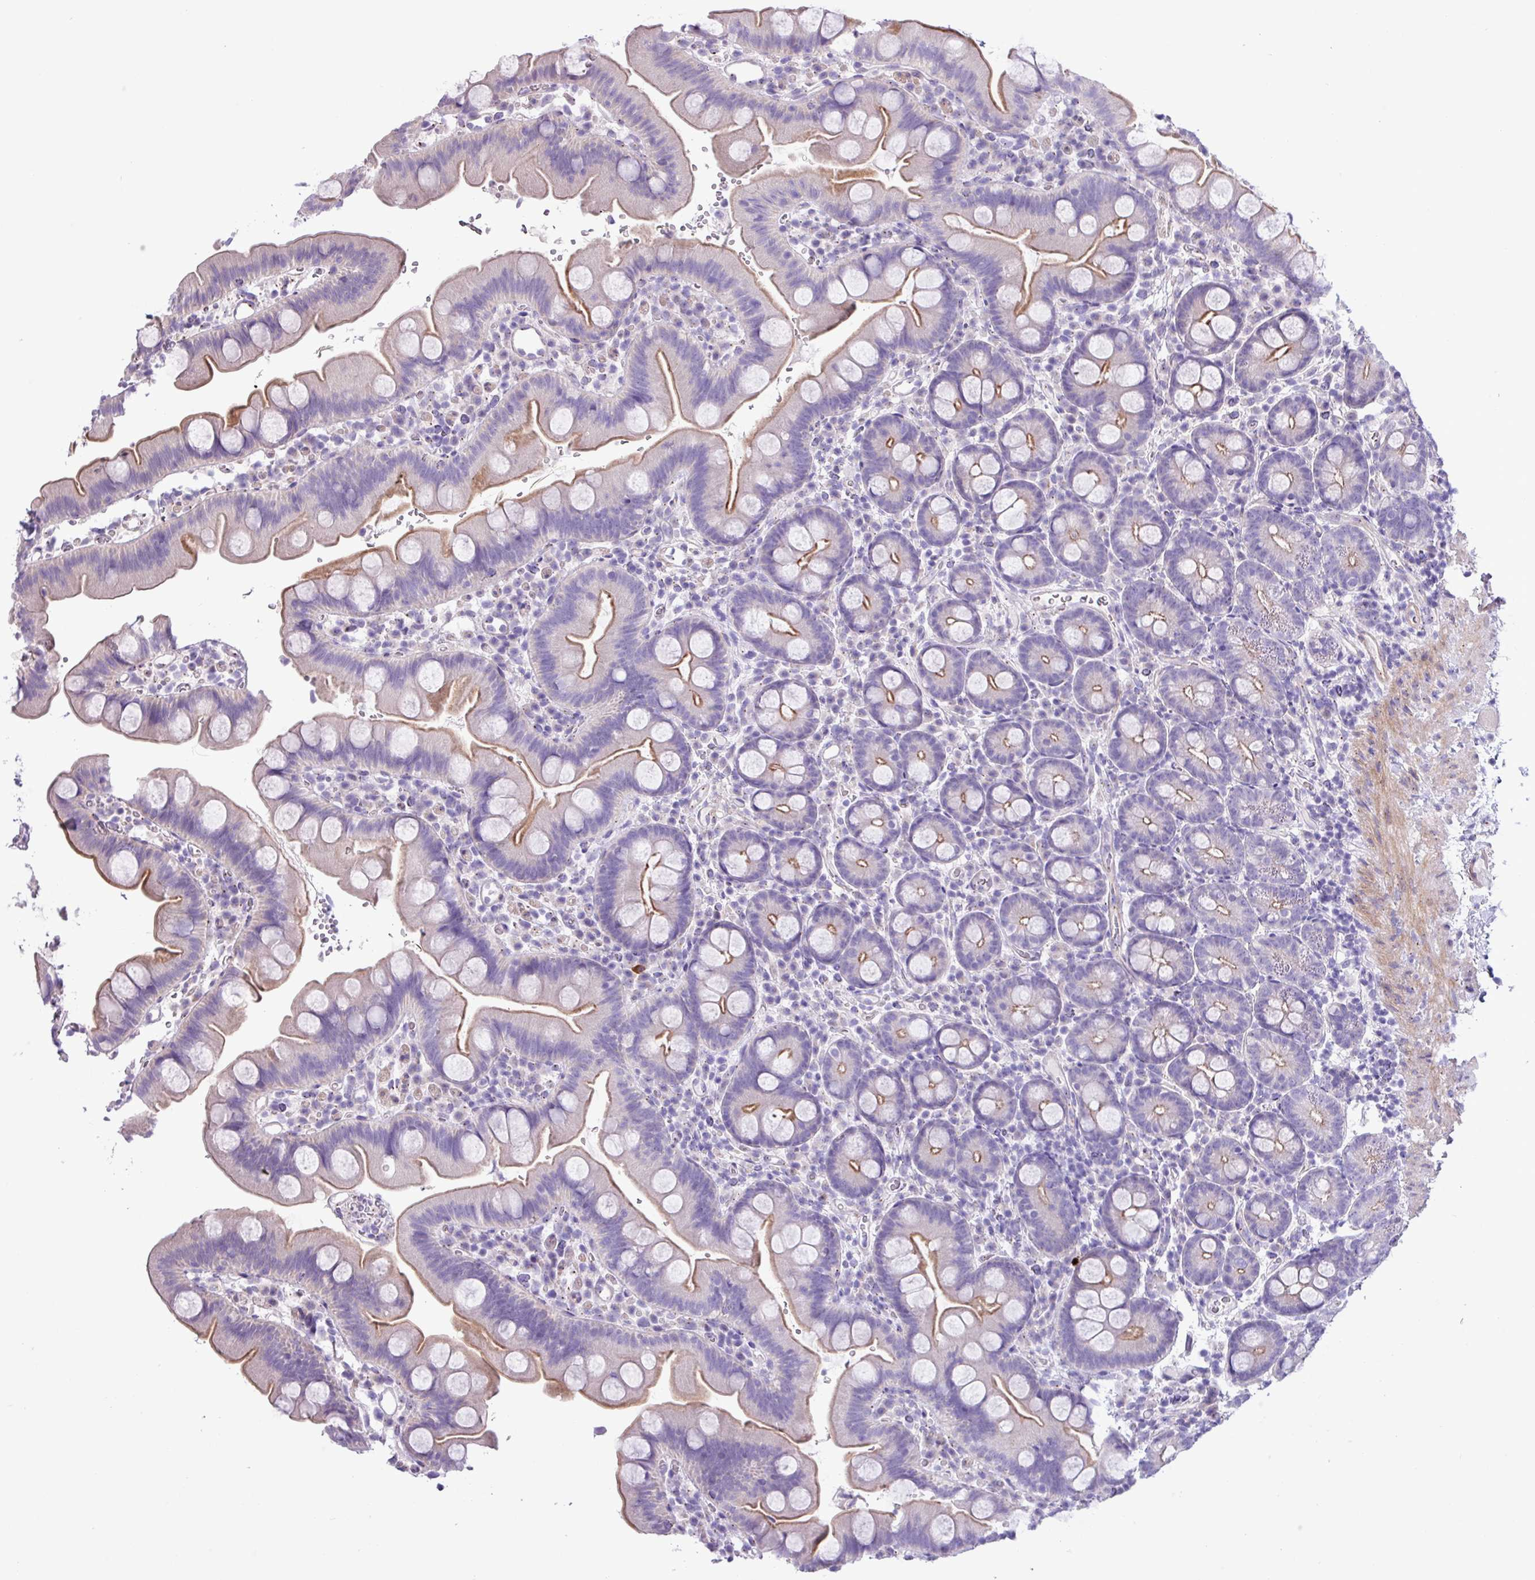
{"staining": {"intensity": "moderate", "quantity": "25%-75%", "location": "cytoplasmic/membranous"}, "tissue": "small intestine", "cell_type": "Glandular cells", "image_type": "normal", "snomed": [{"axis": "morphology", "description": "Normal tissue, NOS"}, {"axis": "topography", "description": "Small intestine"}], "caption": "Immunohistochemistry (IHC) histopathology image of benign small intestine stained for a protein (brown), which demonstrates medium levels of moderate cytoplasmic/membranous staining in about 25%-75% of glandular cells.", "gene": "SPINK8", "patient": {"sex": "female", "age": 68}}